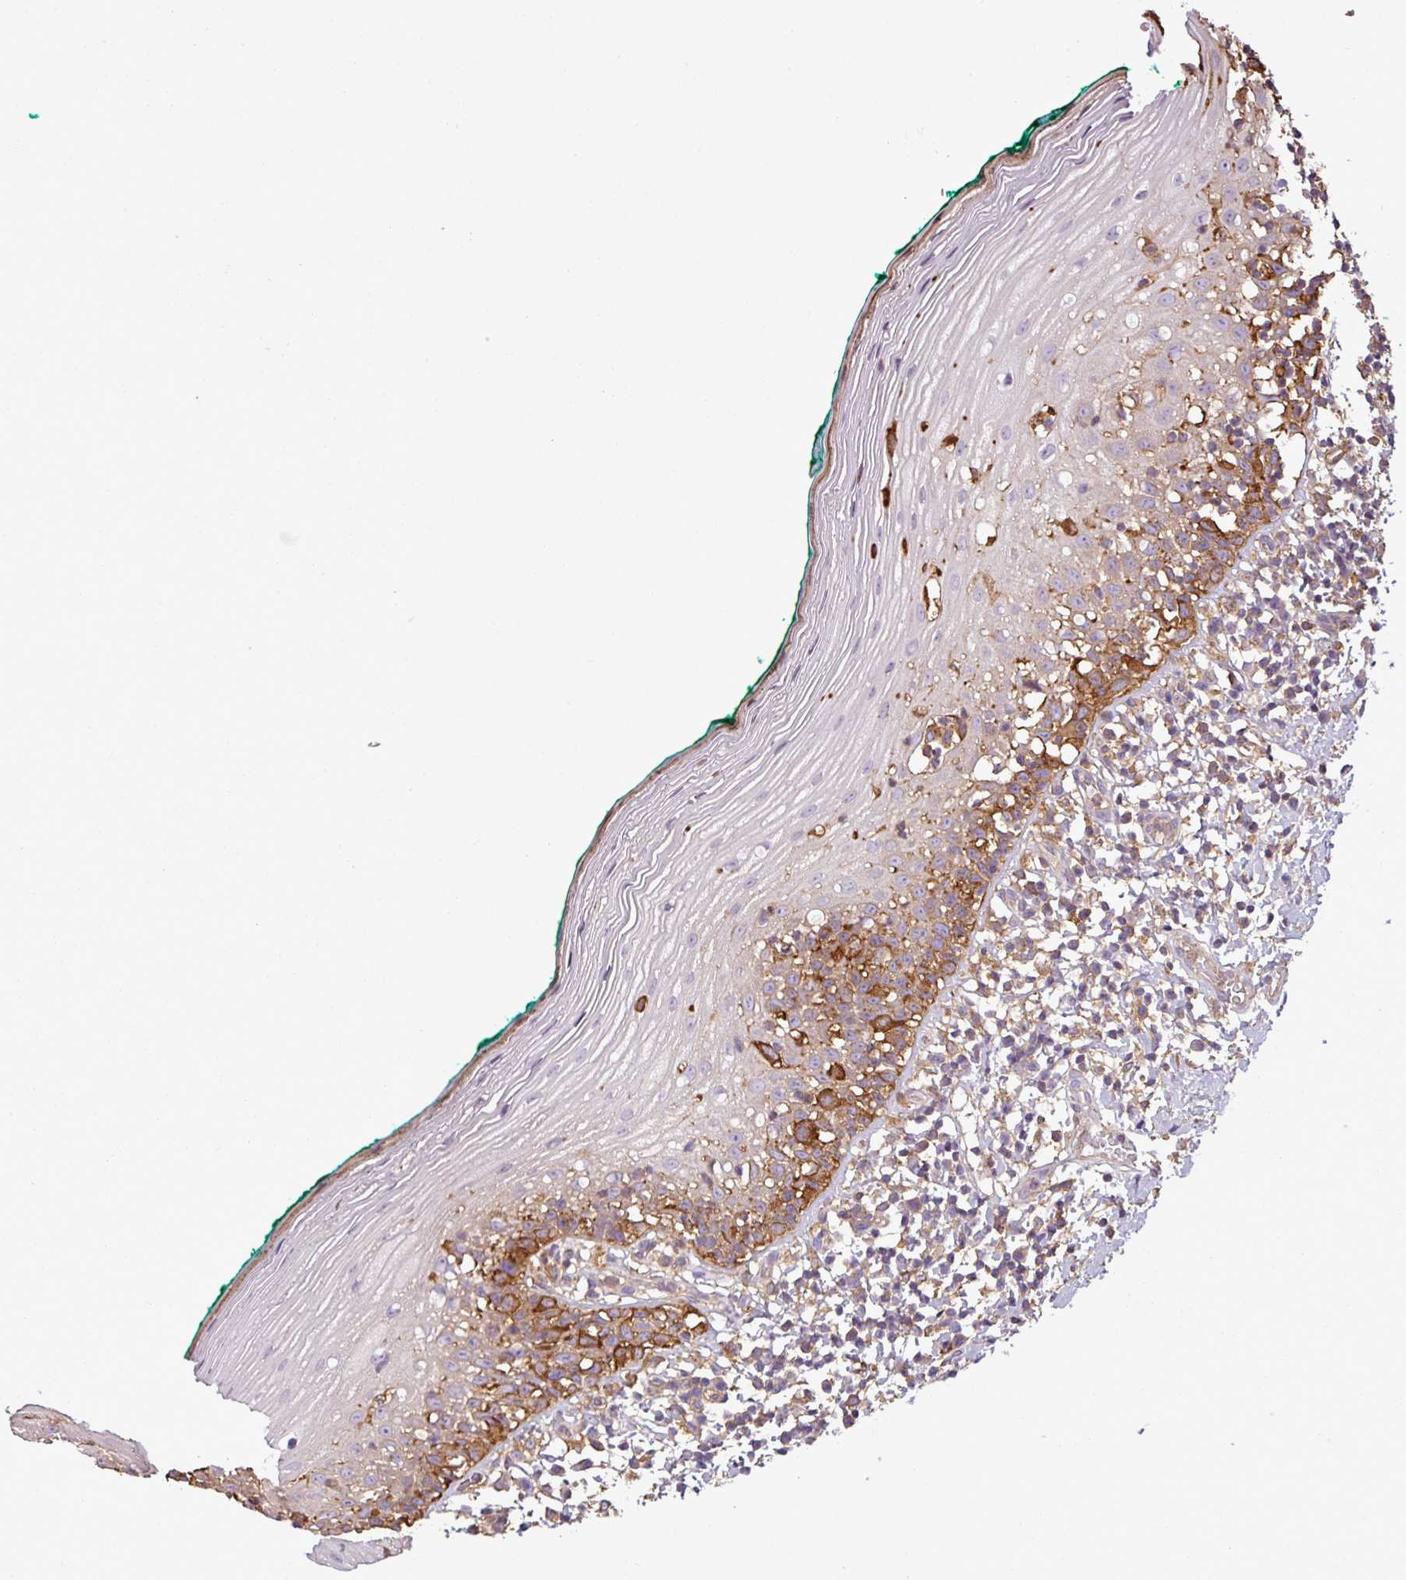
{"staining": {"intensity": "moderate", "quantity": "<25%", "location": "cytoplasmic/membranous"}, "tissue": "oral mucosa", "cell_type": "Squamous epithelial cells", "image_type": "normal", "snomed": [{"axis": "morphology", "description": "Normal tissue, NOS"}, {"axis": "topography", "description": "Oral tissue"}], "caption": "Moderate cytoplasmic/membranous positivity is seen in about <25% of squamous epithelial cells in normal oral mucosa. The protein is shown in brown color, while the nuclei are stained blue.", "gene": "PACSIN2", "patient": {"sex": "female", "age": 83}}